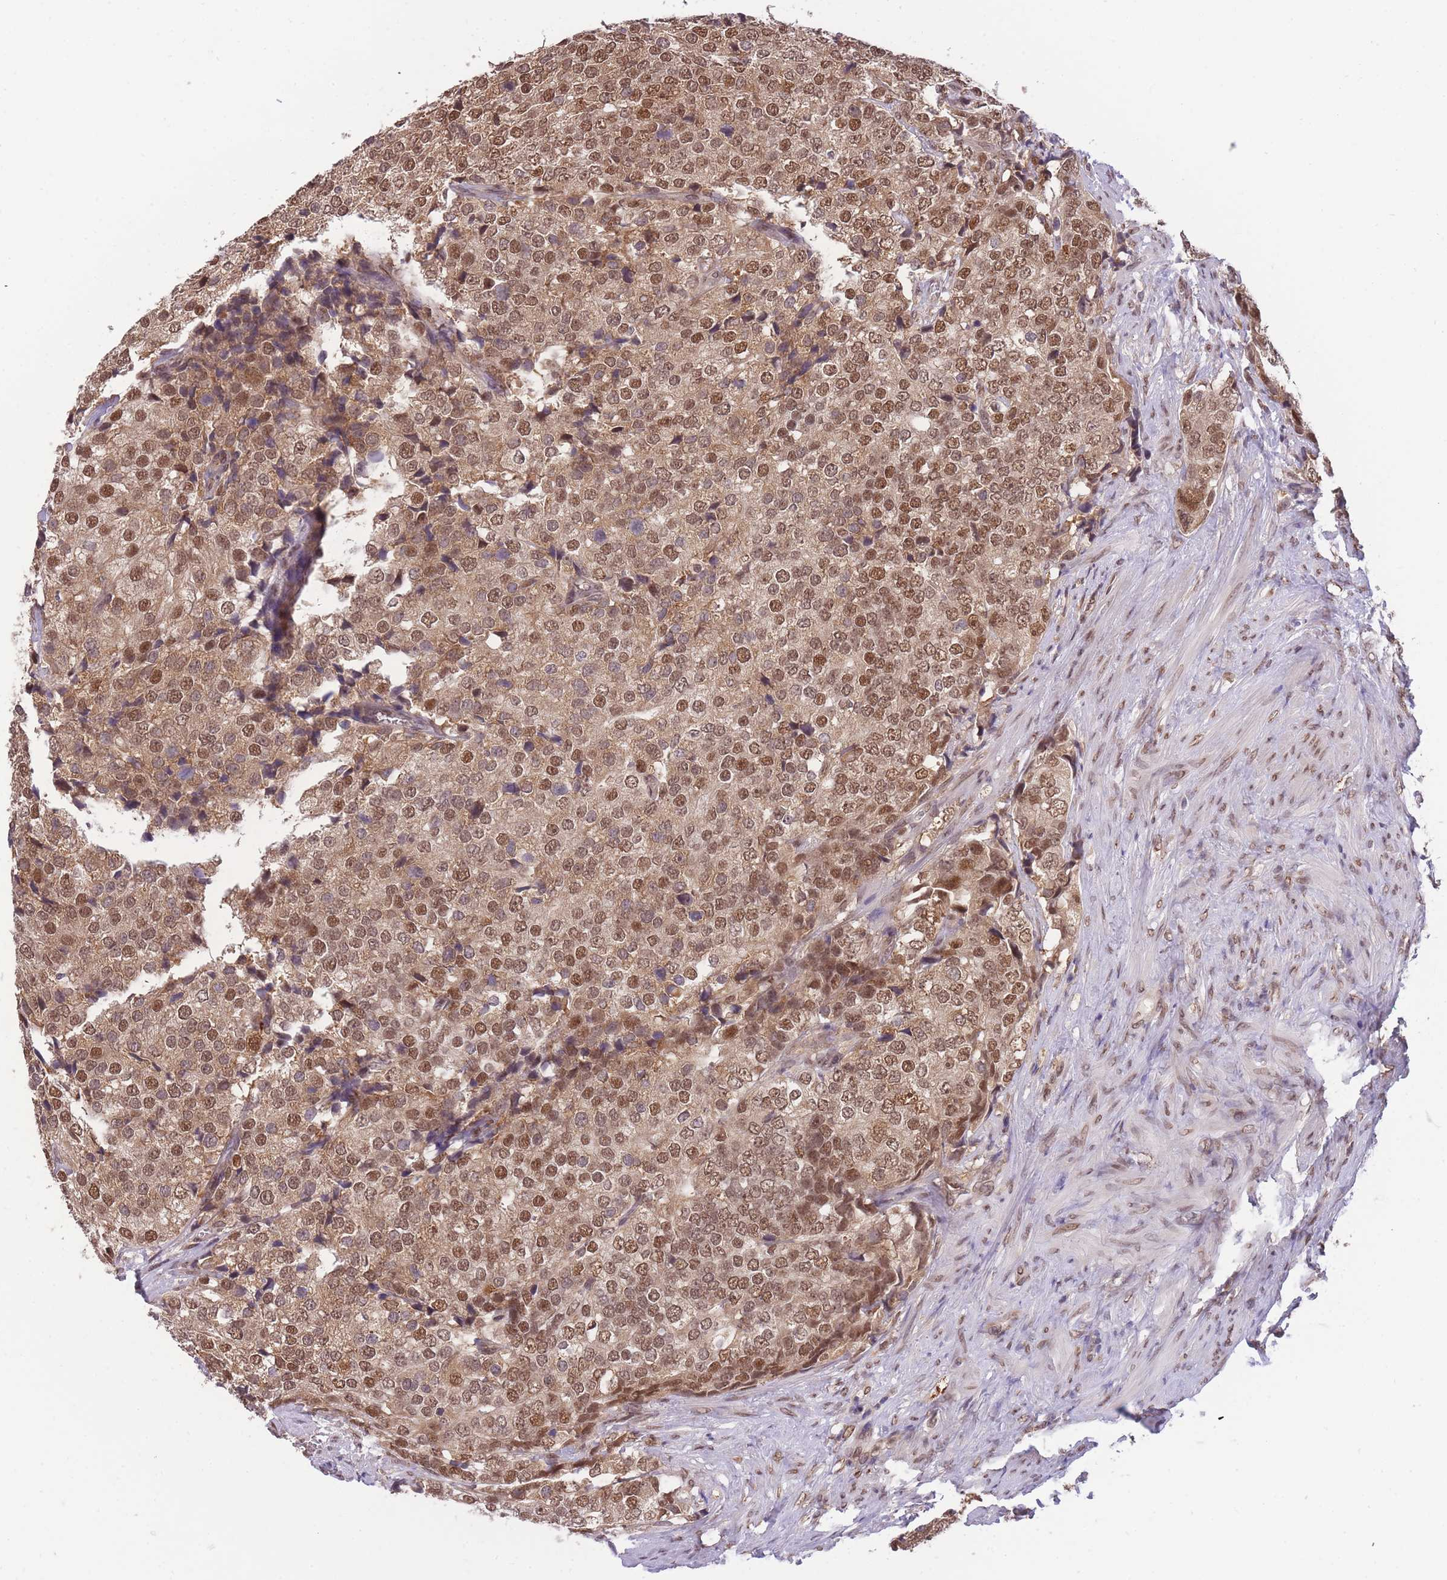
{"staining": {"intensity": "moderate", "quantity": ">75%", "location": "cytoplasmic/membranous,nuclear"}, "tissue": "prostate cancer", "cell_type": "Tumor cells", "image_type": "cancer", "snomed": [{"axis": "morphology", "description": "Adenocarcinoma, High grade"}, {"axis": "topography", "description": "Prostate"}], "caption": "Immunohistochemistry (IHC) of human prostate cancer demonstrates medium levels of moderate cytoplasmic/membranous and nuclear expression in about >75% of tumor cells.", "gene": "CDIP1", "patient": {"sex": "male", "age": 49}}